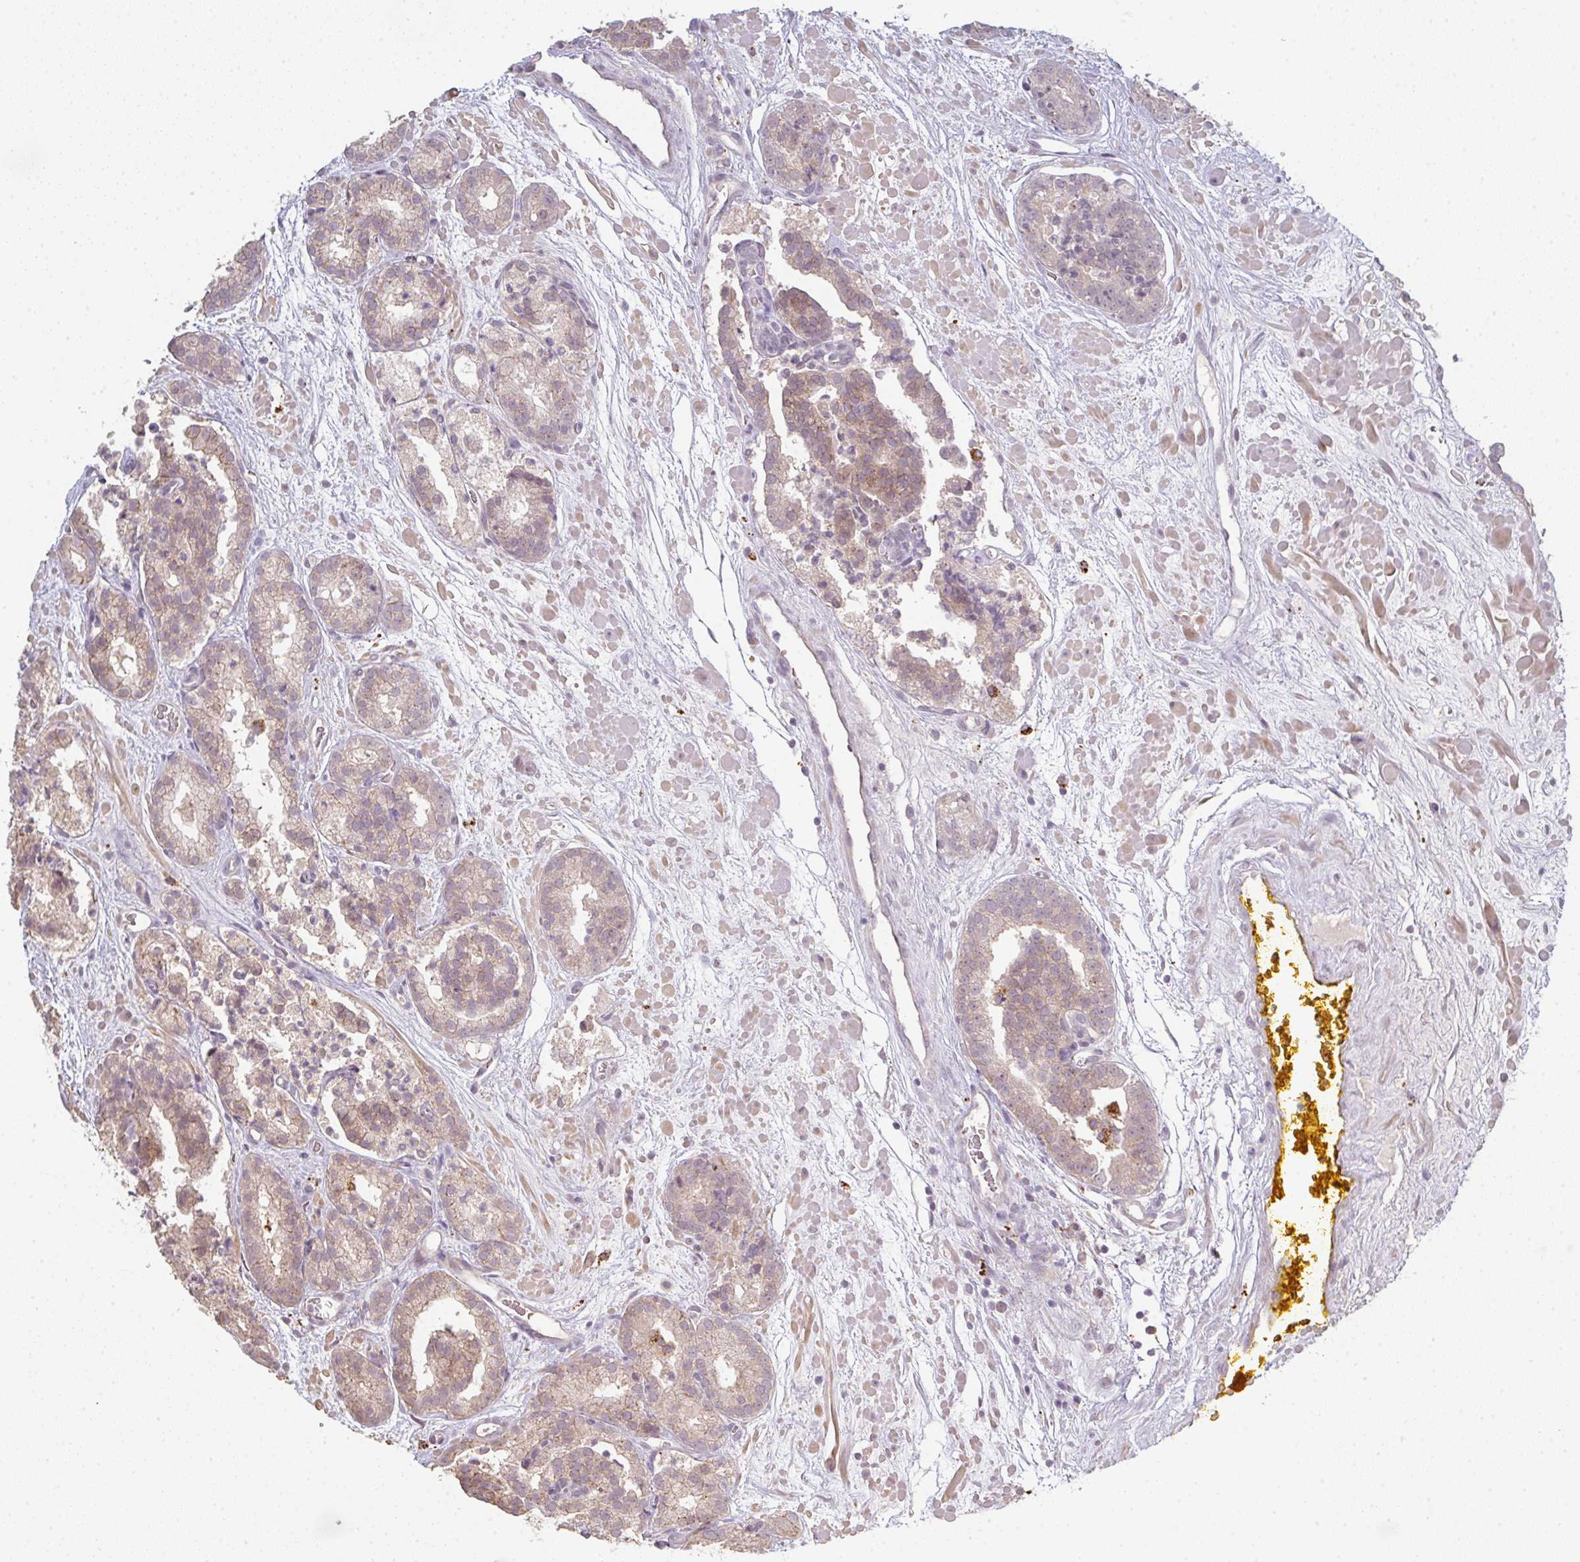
{"staining": {"intensity": "weak", "quantity": "<25%", "location": "cytoplasmic/membranous"}, "tissue": "prostate cancer", "cell_type": "Tumor cells", "image_type": "cancer", "snomed": [{"axis": "morphology", "description": "Adenocarcinoma, High grade"}, {"axis": "topography", "description": "Prostate"}], "caption": "Immunohistochemistry image of neoplastic tissue: prostate cancer (high-grade adenocarcinoma) stained with DAB (3,3'-diaminobenzidine) demonstrates no significant protein positivity in tumor cells.", "gene": "TMEM237", "patient": {"sex": "male", "age": 66}}